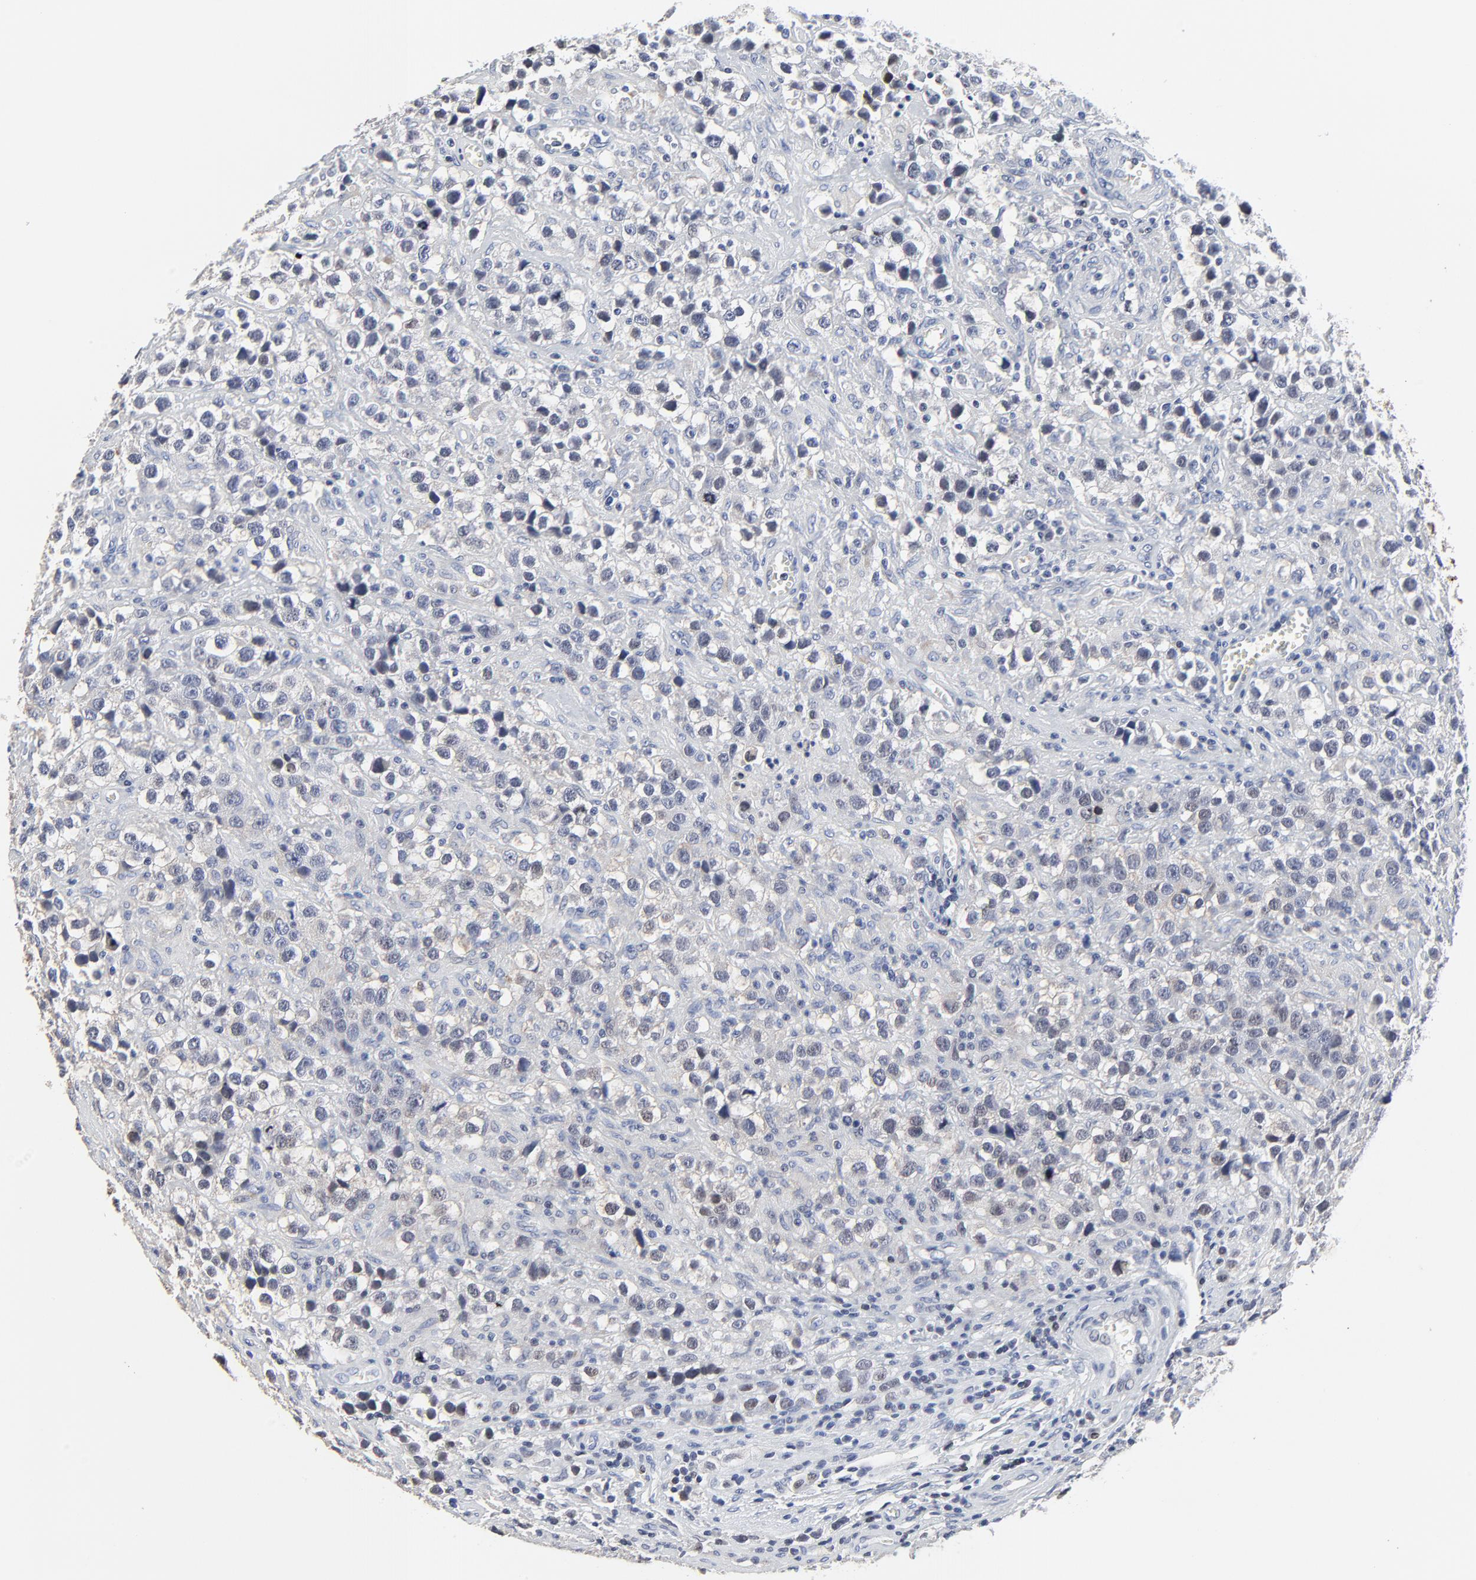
{"staining": {"intensity": "weak", "quantity": "25%-75%", "location": "nuclear"}, "tissue": "testis cancer", "cell_type": "Tumor cells", "image_type": "cancer", "snomed": [{"axis": "morphology", "description": "Seminoma, NOS"}, {"axis": "topography", "description": "Testis"}], "caption": "Human testis cancer (seminoma) stained with a protein marker shows weak staining in tumor cells.", "gene": "LNX1", "patient": {"sex": "male", "age": 43}}